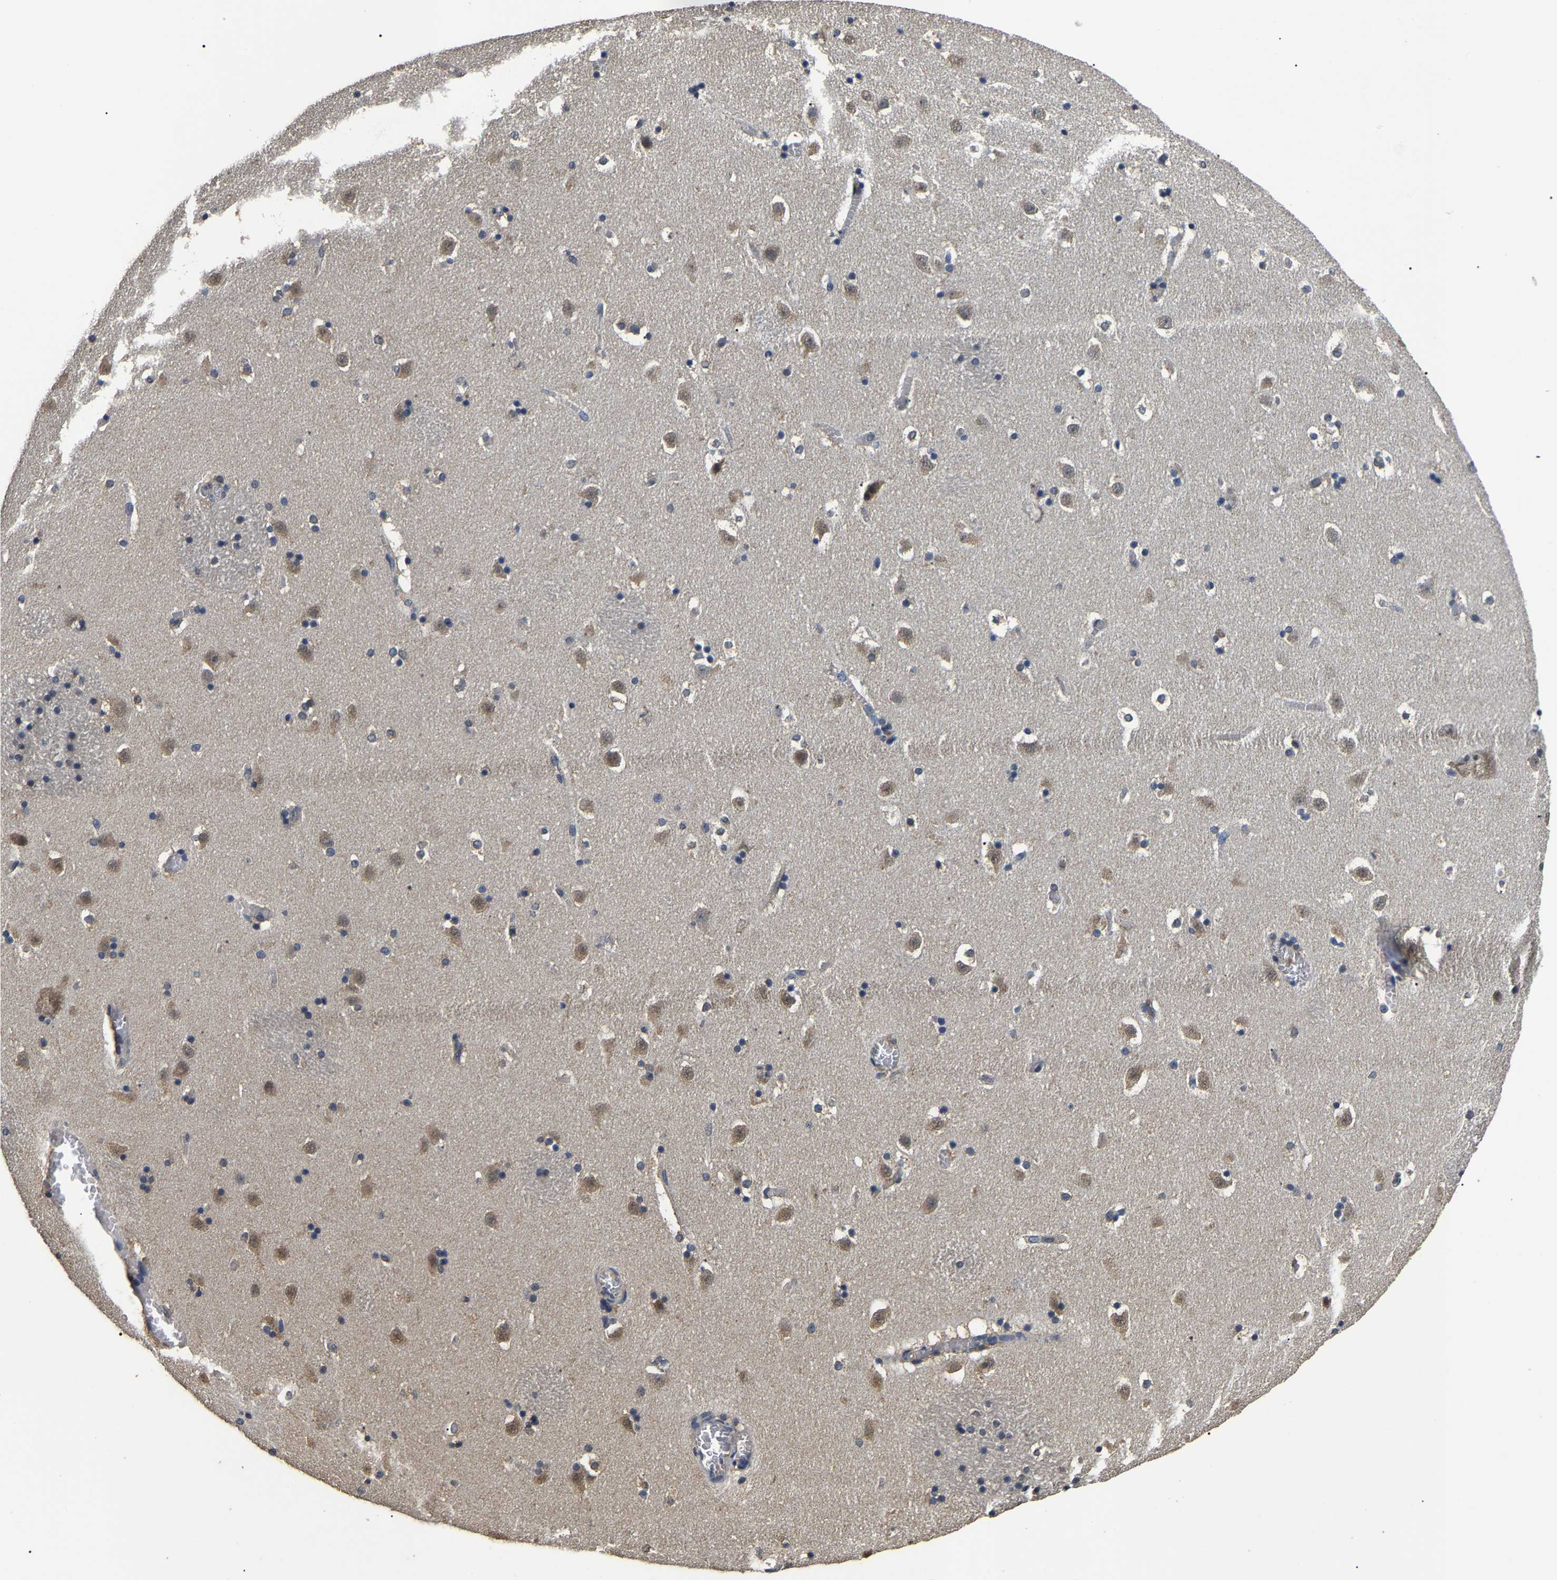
{"staining": {"intensity": "weak", "quantity": "<25%", "location": "nuclear"}, "tissue": "caudate", "cell_type": "Glial cells", "image_type": "normal", "snomed": [{"axis": "morphology", "description": "Normal tissue, NOS"}, {"axis": "topography", "description": "Lateral ventricle wall"}], "caption": "Immunohistochemistry (IHC) of normal caudate shows no staining in glial cells.", "gene": "PSMD8", "patient": {"sex": "male", "age": 45}}